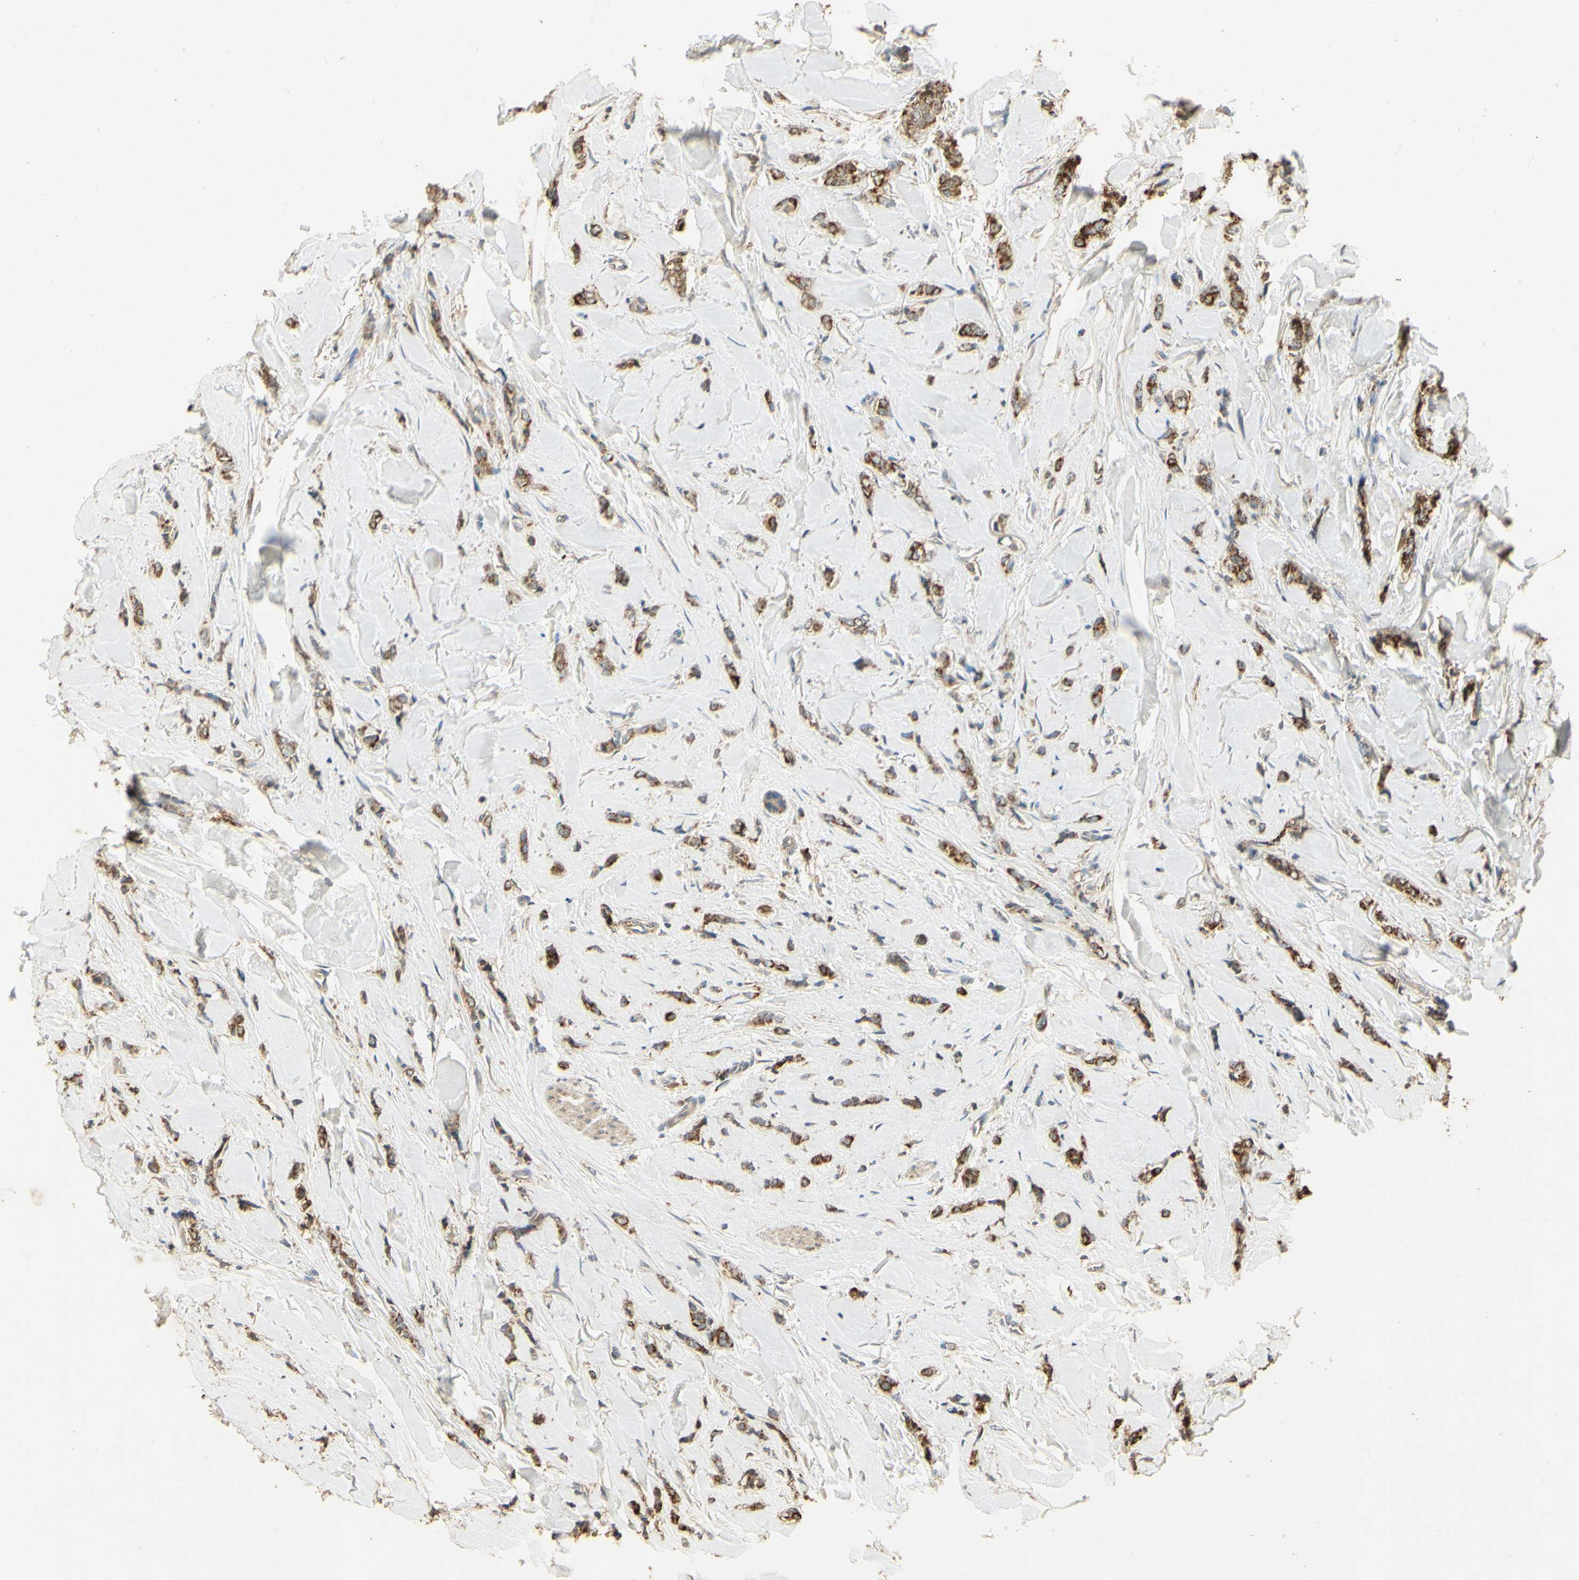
{"staining": {"intensity": "moderate", "quantity": ">75%", "location": "cytoplasmic/membranous"}, "tissue": "breast cancer", "cell_type": "Tumor cells", "image_type": "cancer", "snomed": [{"axis": "morphology", "description": "Lobular carcinoma"}, {"axis": "topography", "description": "Skin"}, {"axis": "topography", "description": "Breast"}], "caption": "IHC histopathology image of neoplastic tissue: breast lobular carcinoma stained using immunohistochemistry reveals medium levels of moderate protein expression localized specifically in the cytoplasmic/membranous of tumor cells, appearing as a cytoplasmic/membranous brown color.", "gene": "ARHGEF17", "patient": {"sex": "female", "age": 46}}